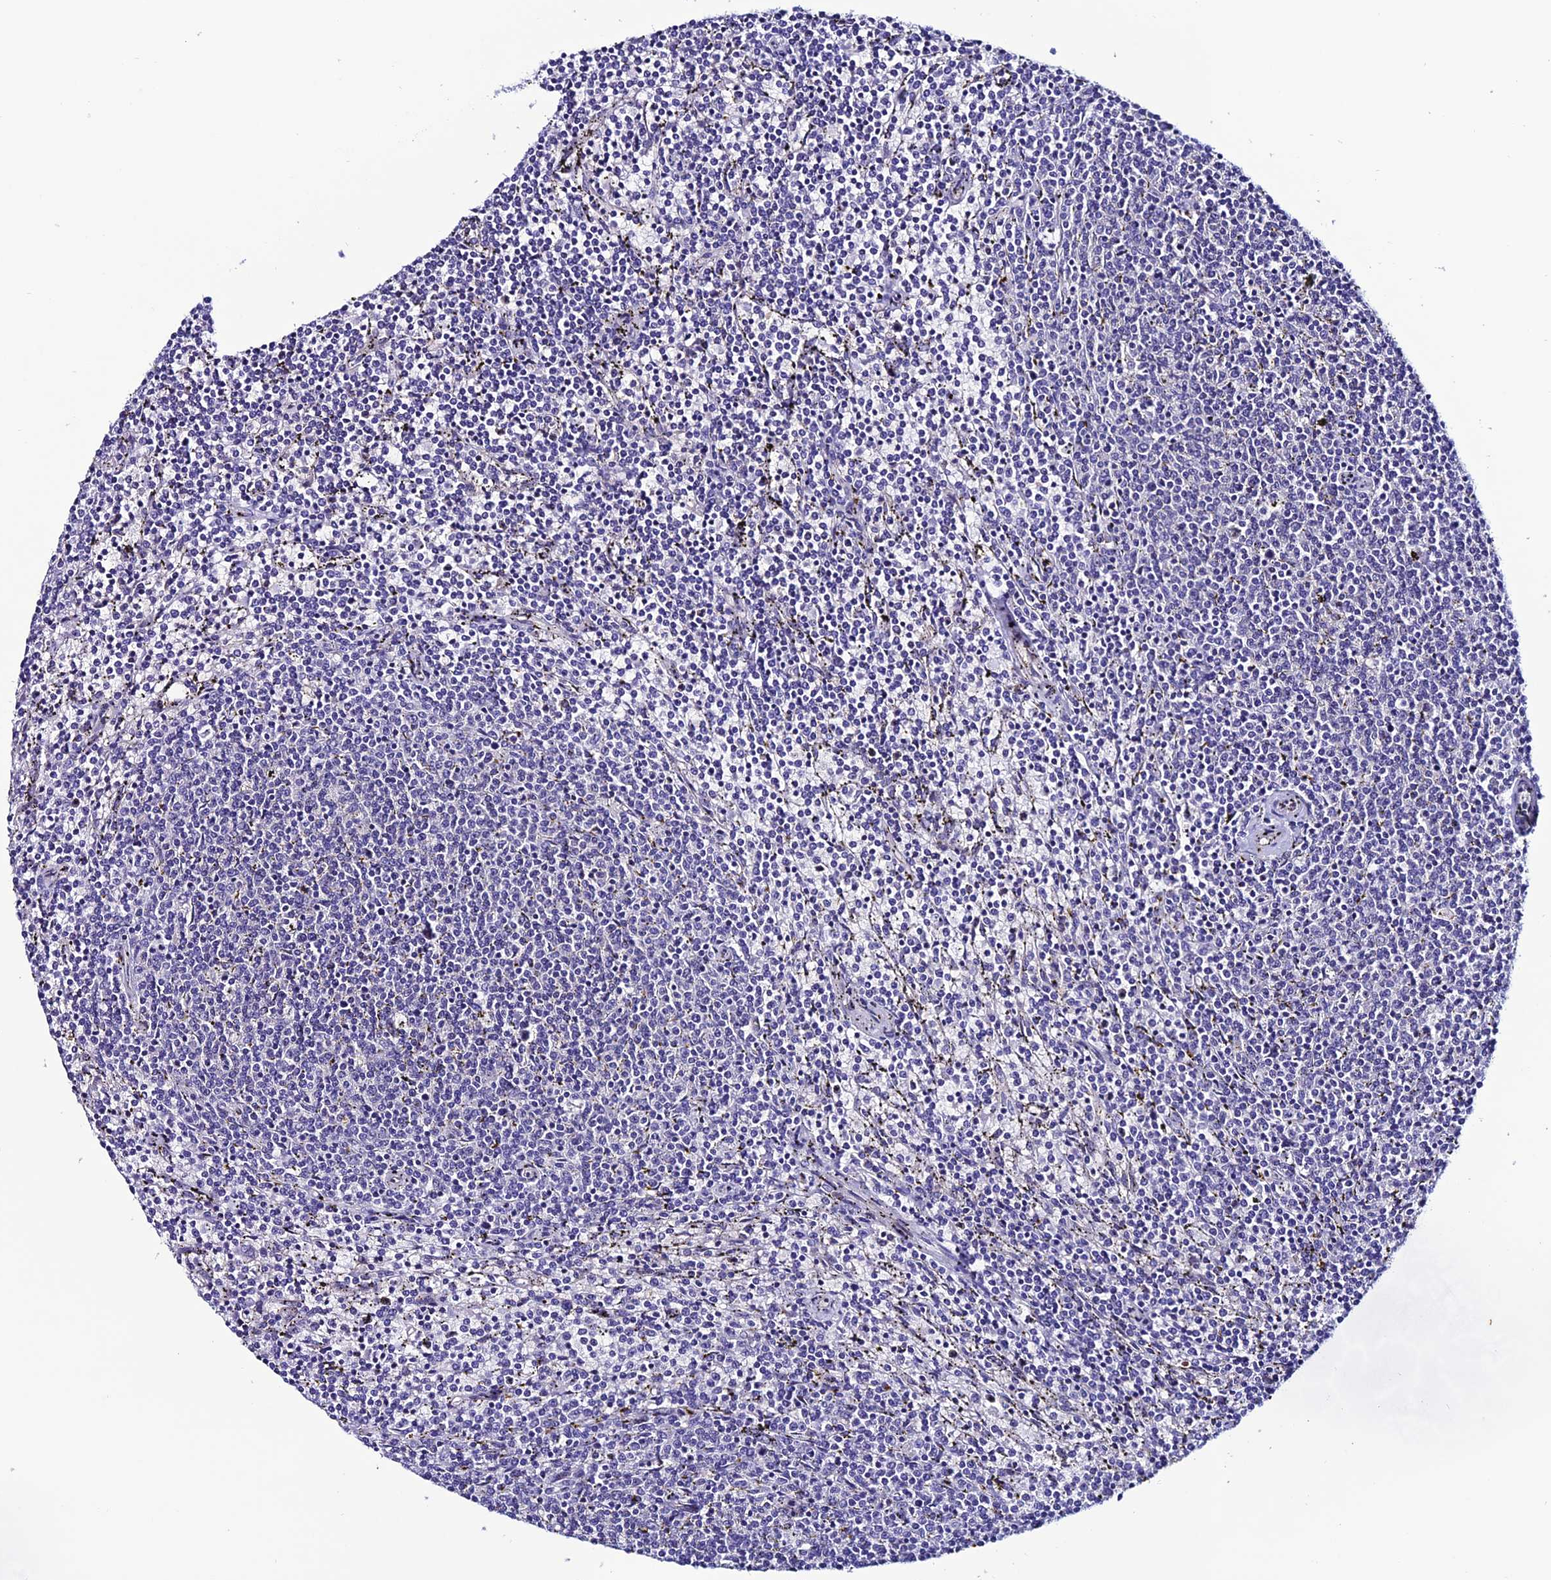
{"staining": {"intensity": "negative", "quantity": "none", "location": "none"}, "tissue": "lymphoma", "cell_type": "Tumor cells", "image_type": "cancer", "snomed": [{"axis": "morphology", "description": "Malignant lymphoma, non-Hodgkin's type, Low grade"}, {"axis": "topography", "description": "Spleen"}], "caption": "This photomicrograph is of malignant lymphoma, non-Hodgkin's type (low-grade) stained with immunohistochemistry (IHC) to label a protein in brown with the nuclei are counter-stained blue. There is no expression in tumor cells.", "gene": "FZD8", "patient": {"sex": "female", "age": 50}}